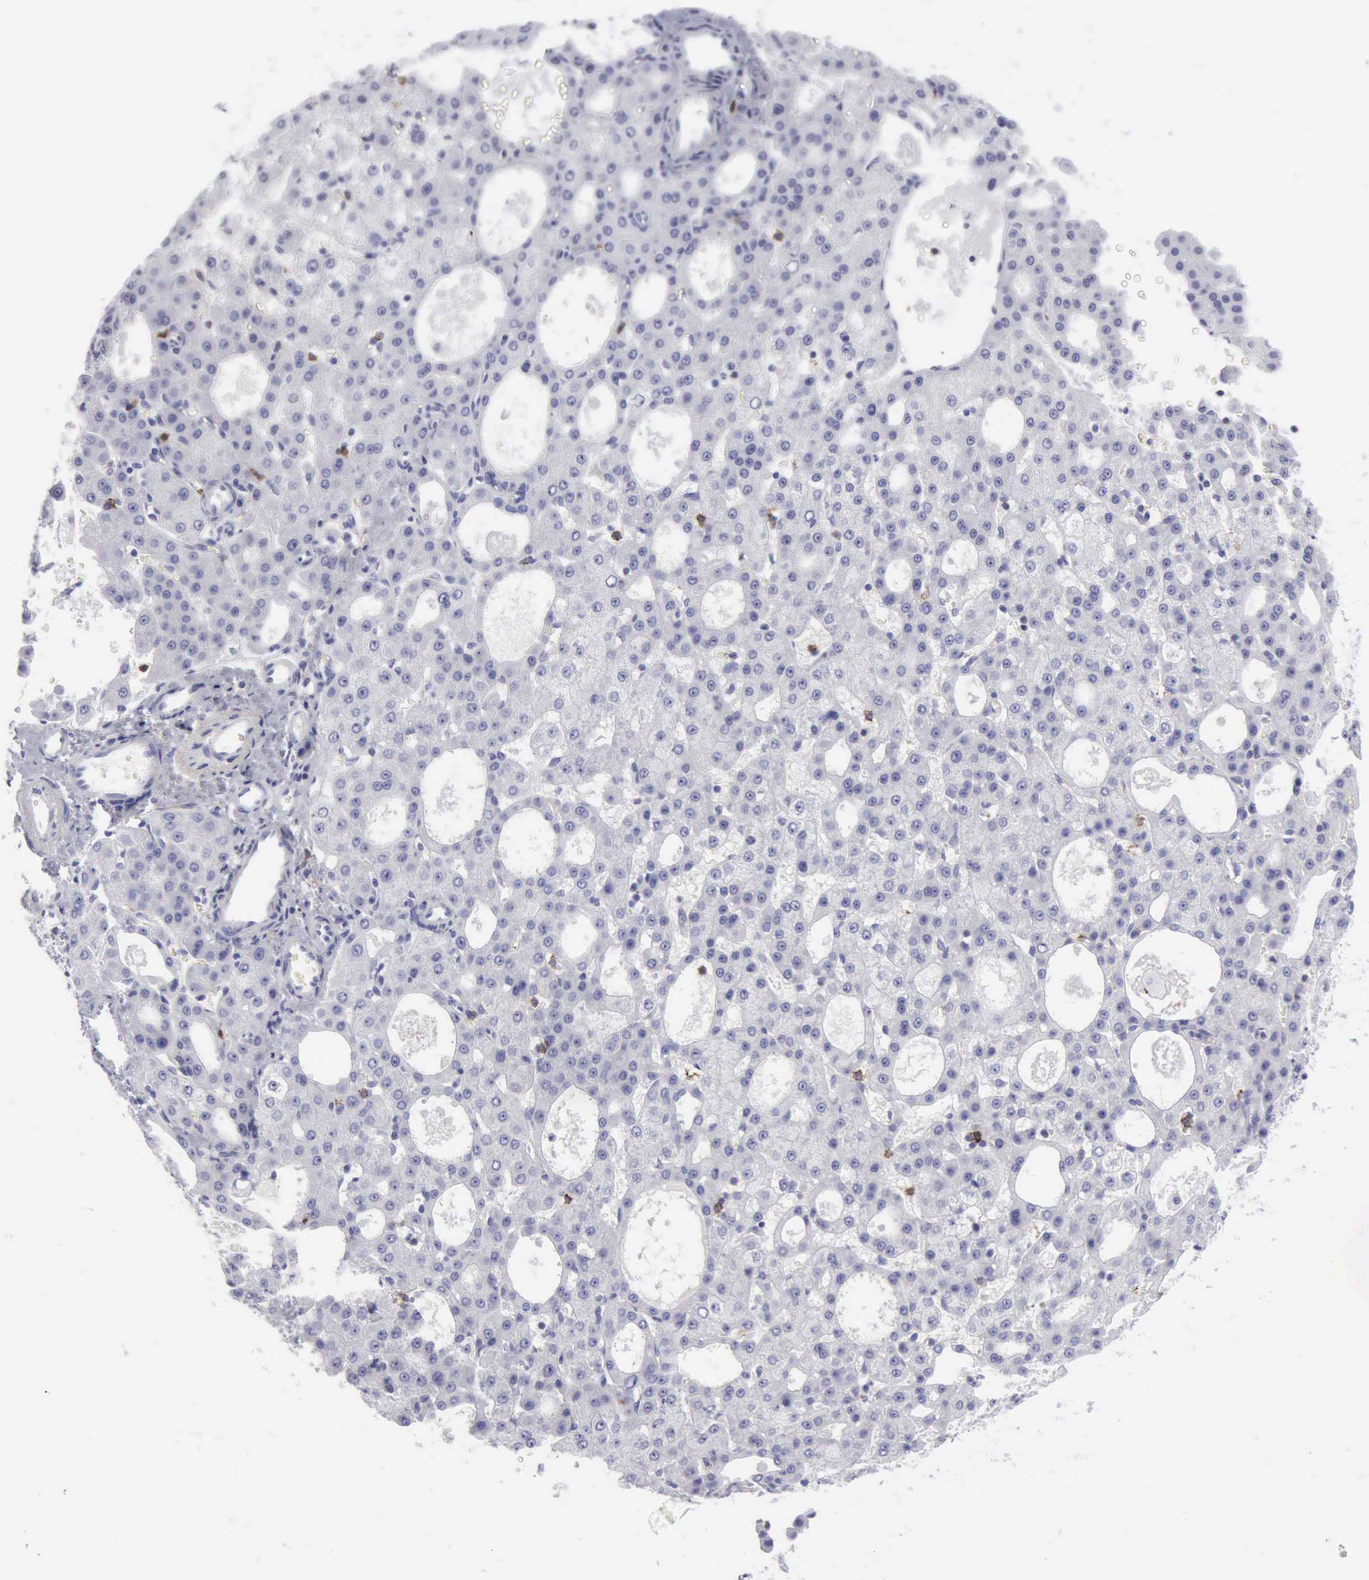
{"staining": {"intensity": "negative", "quantity": "none", "location": "none"}, "tissue": "liver cancer", "cell_type": "Tumor cells", "image_type": "cancer", "snomed": [{"axis": "morphology", "description": "Carcinoma, Hepatocellular, NOS"}, {"axis": "topography", "description": "Liver"}], "caption": "Immunohistochemistry (IHC) histopathology image of liver cancer (hepatocellular carcinoma) stained for a protein (brown), which shows no staining in tumor cells.", "gene": "NCAM1", "patient": {"sex": "male", "age": 47}}